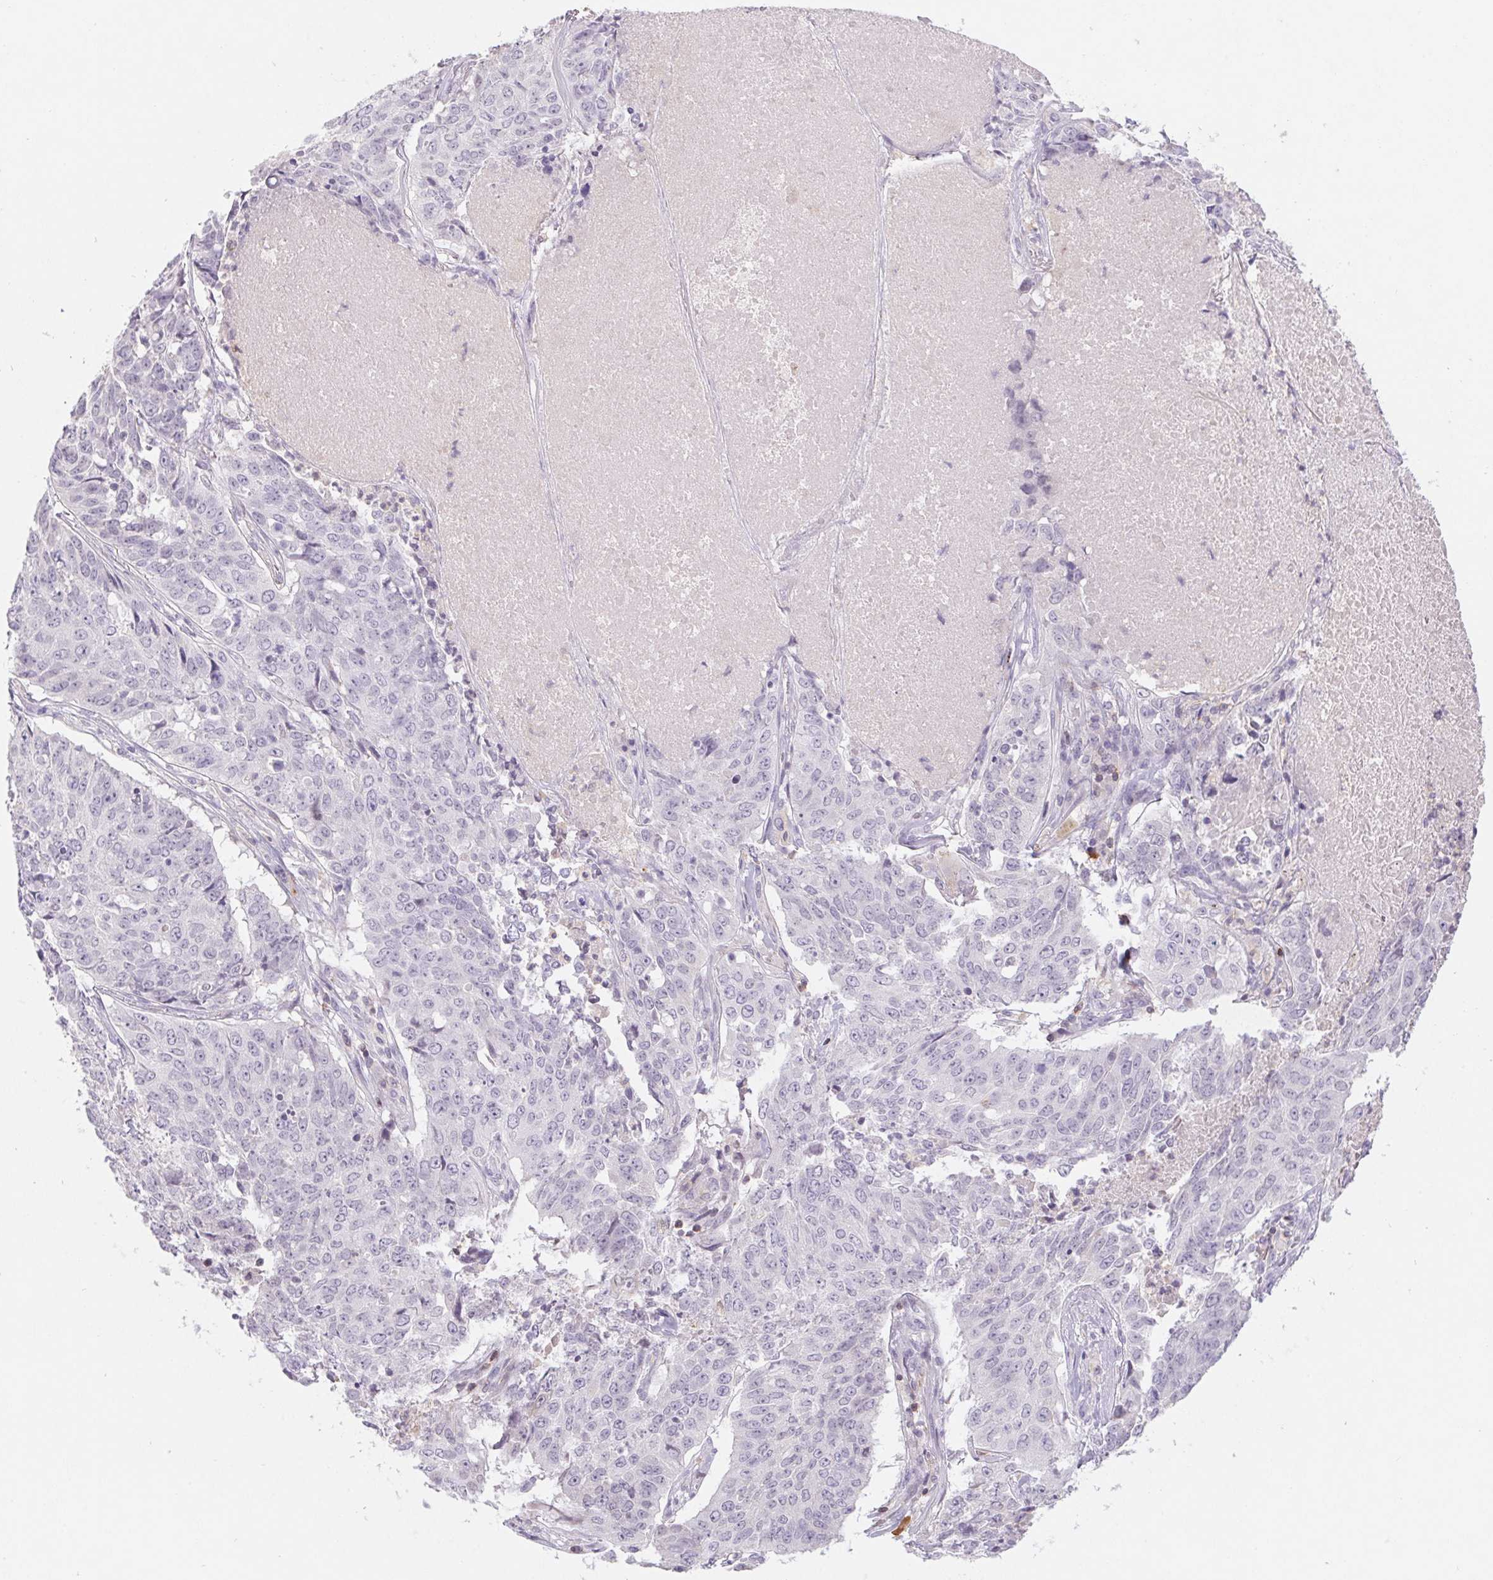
{"staining": {"intensity": "negative", "quantity": "none", "location": "none"}, "tissue": "lung cancer", "cell_type": "Tumor cells", "image_type": "cancer", "snomed": [{"axis": "morphology", "description": "Normal tissue, NOS"}, {"axis": "morphology", "description": "Squamous cell carcinoma, NOS"}, {"axis": "topography", "description": "Bronchus"}, {"axis": "topography", "description": "Lung"}], "caption": "This is an IHC photomicrograph of human lung cancer (squamous cell carcinoma). There is no positivity in tumor cells.", "gene": "KIF26A", "patient": {"sex": "male", "age": 64}}